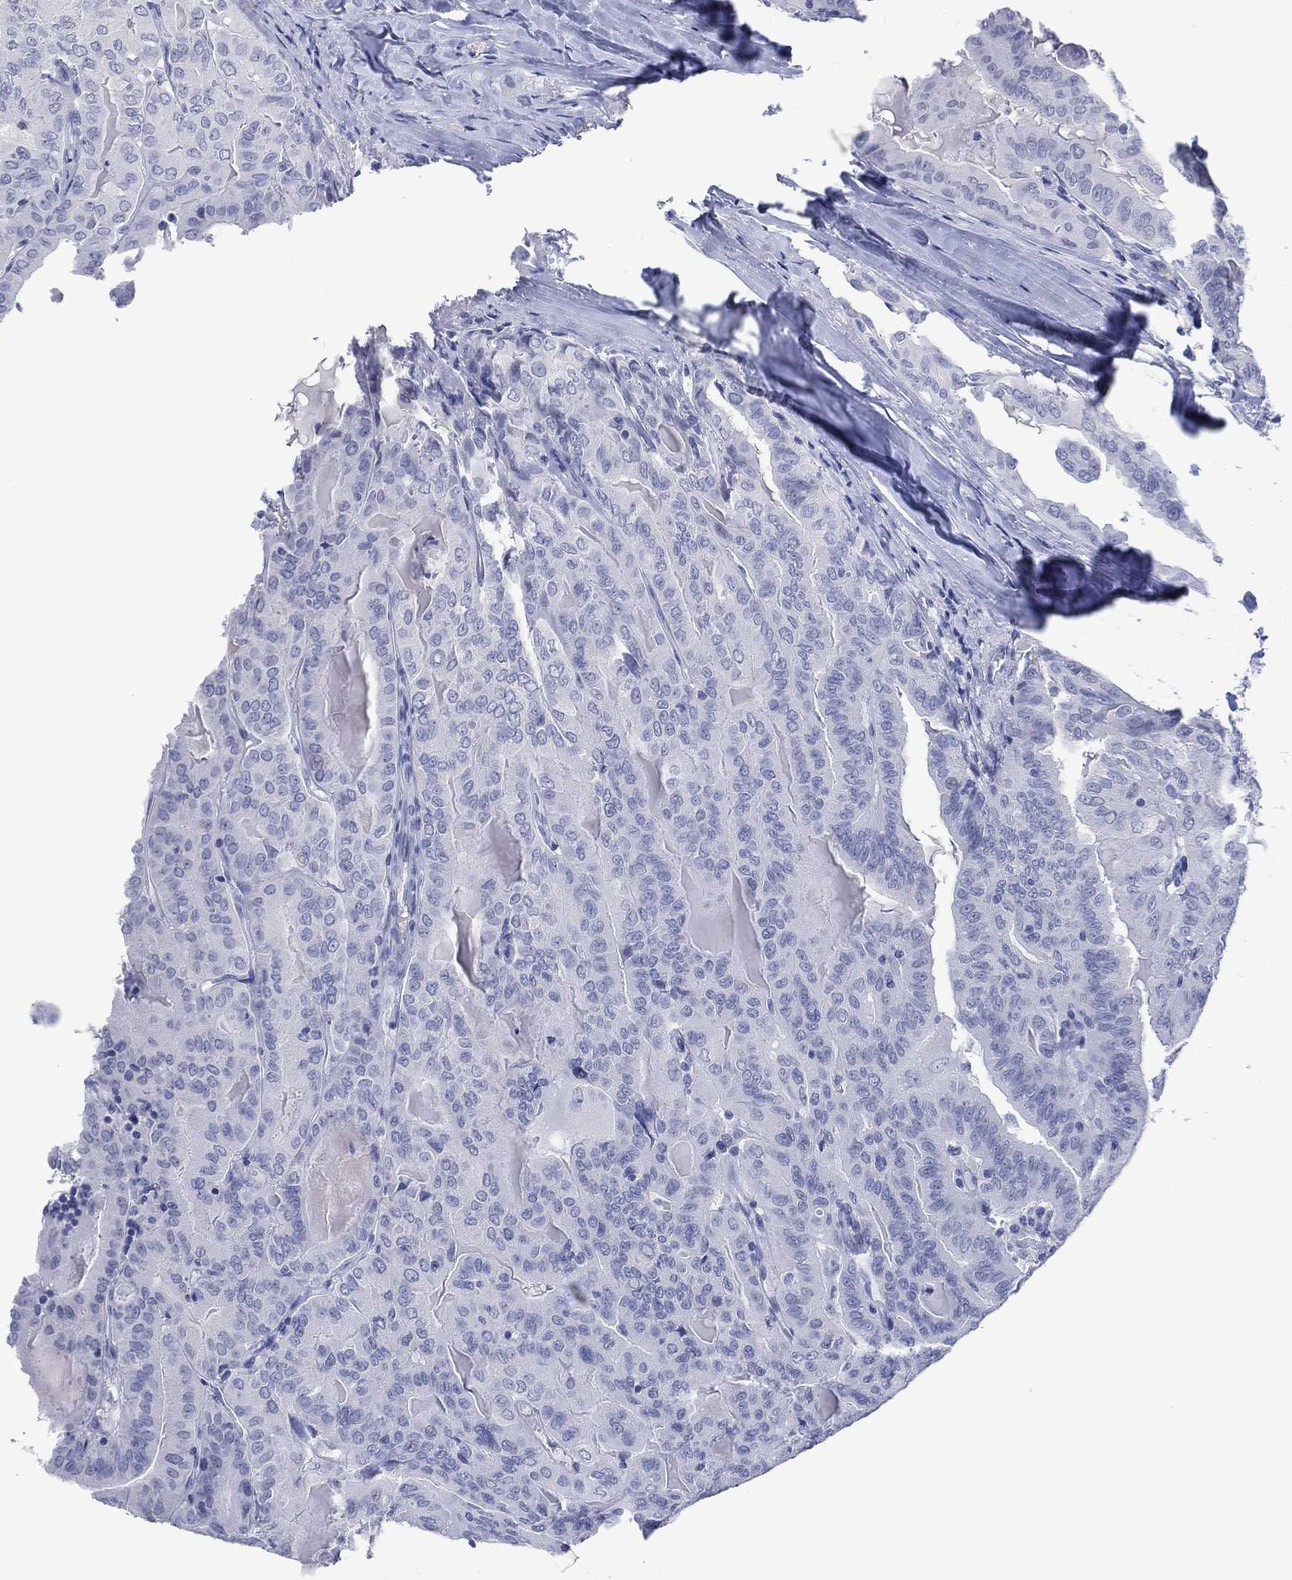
{"staining": {"intensity": "negative", "quantity": "none", "location": "none"}, "tissue": "thyroid cancer", "cell_type": "Tumor cells", "image_type": "cancer", "snomed": [{"axis": "morphology", "description": "Papillary adenocarcinoma, NOS"}, {"axis": "topography", "description": "Thyroid gland"}], "caption": "High magnification brightfield microscopy of thyroid cancer (papillary adenocarcinoma) stained with DAB (3,3'-diaminobenzidine) (brown) and counterstained with hematoxylin (blue): tumor cells show no significant expression.", "gene": "UTF1", "patient": {"sex": "female", "age": 68}}